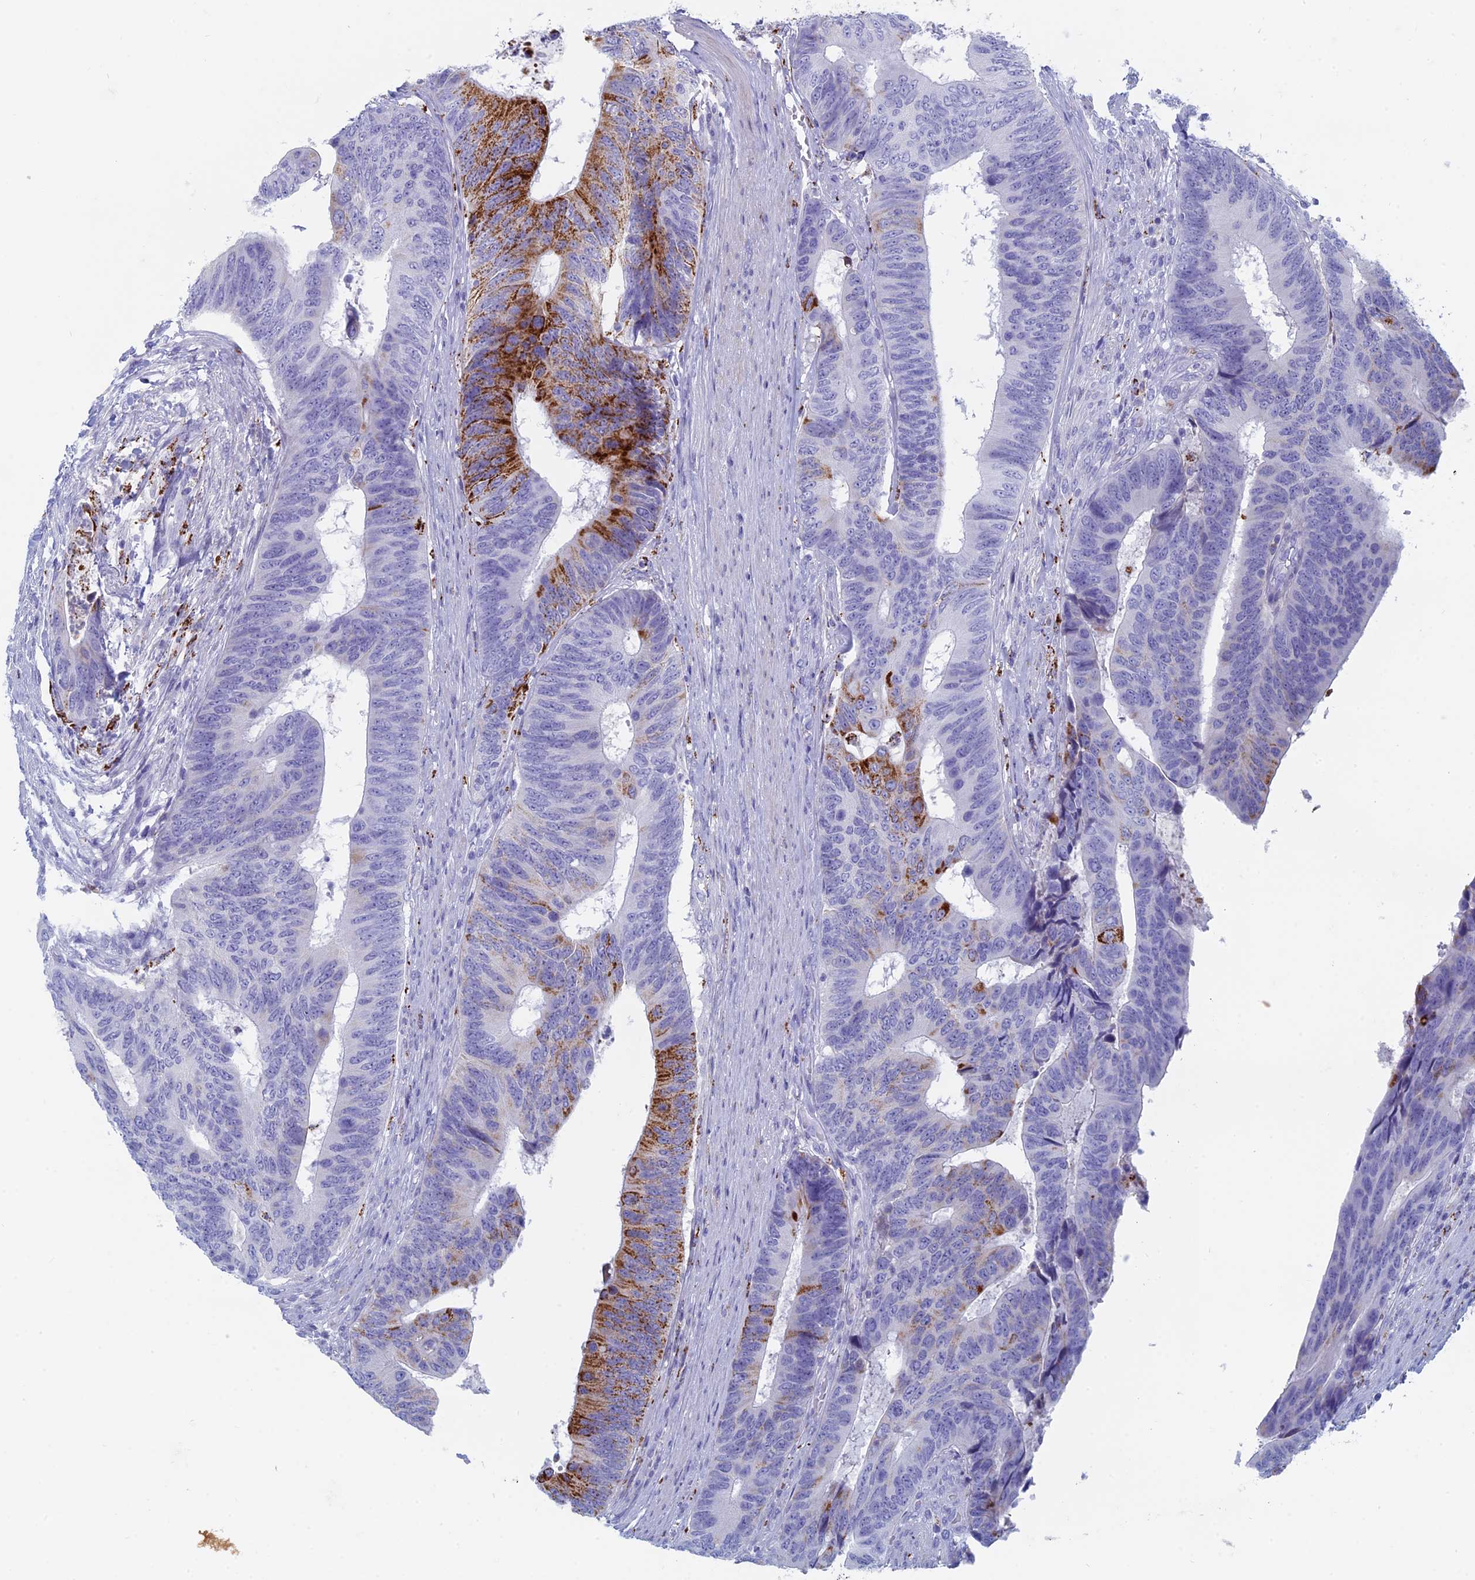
{"staining": {"intensity": "strong", "quantity": "25%-75%", "location": "cytoplasmic/membranous"}, "tissue": "colorectal cancer", "cell_type": "Tumor cells", "image_type": "cancer", "snomed": [{"axis": "morphology", "description": "Adenocarcinoma, NOS"}, {"axis": "topography", "description": "Colon"}], "caption": "A histopathology image showing strong cytoplasmic/membranous positivity in approximately 25%-75% of tumor cells in colorectal cancer, as visualized by brown immunohistochemical staining.", "gene": "ALMS1", "patient": {"sex": "male", "age": 87}}